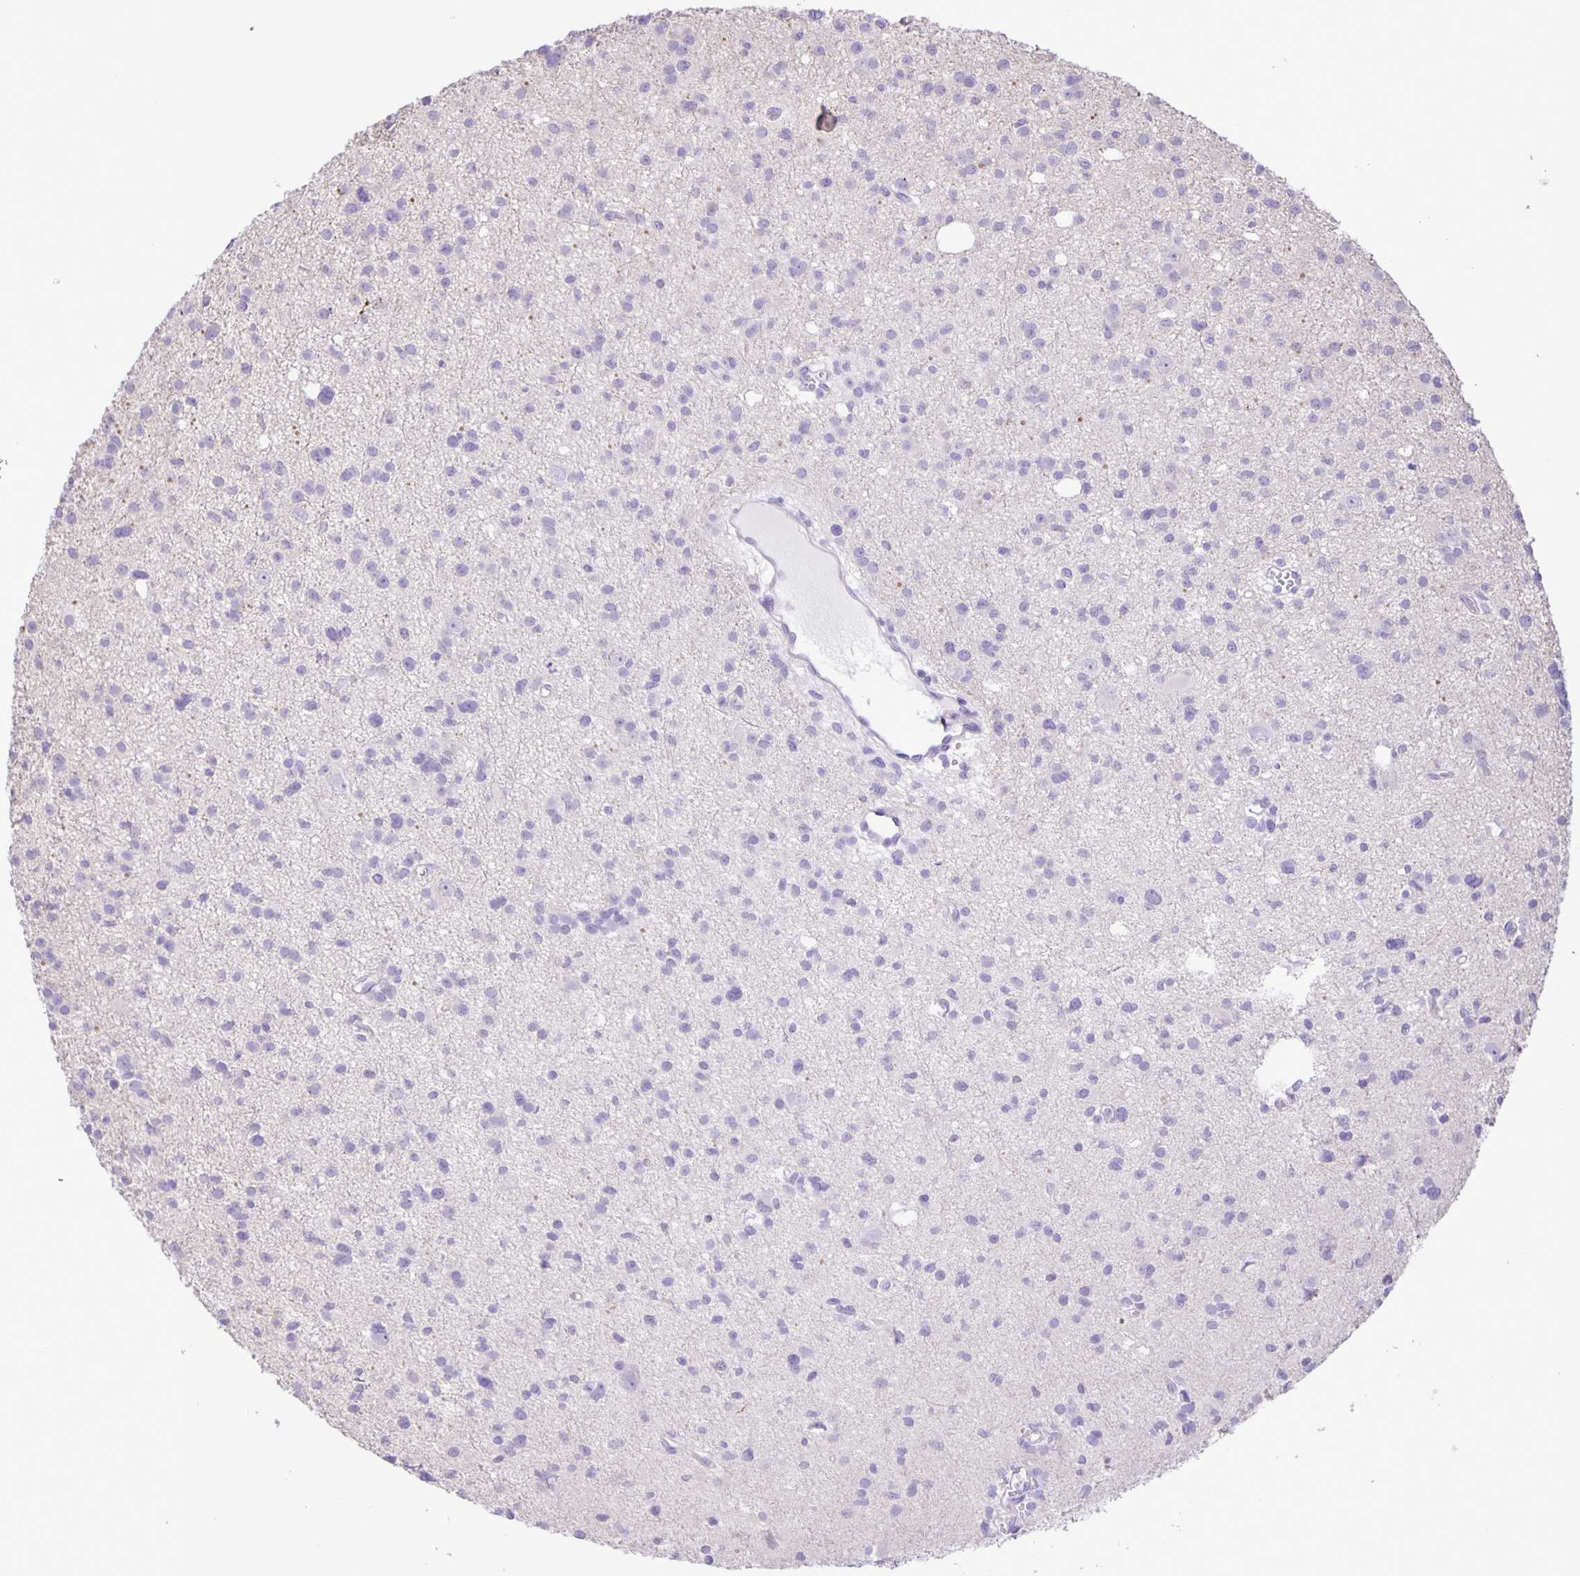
{"staining": {"intensity": "negative", "quantity": "none", "location": "none"}, "tissue": "glioma", "cell_type": "Tumor cells", "image_type": "cancer", "snomed": [{"axis": "morphology", "description": "Glioma, malignant, High grade"}, {"axis": "topography", "description": "Brain"}], "caption": "Photomicrograph shows no protein positivity in tumor cells of malignant glioma (high-grade) tissue.", "gene": "ADCK1", "patient": {"sex": "male", "age": 23}}